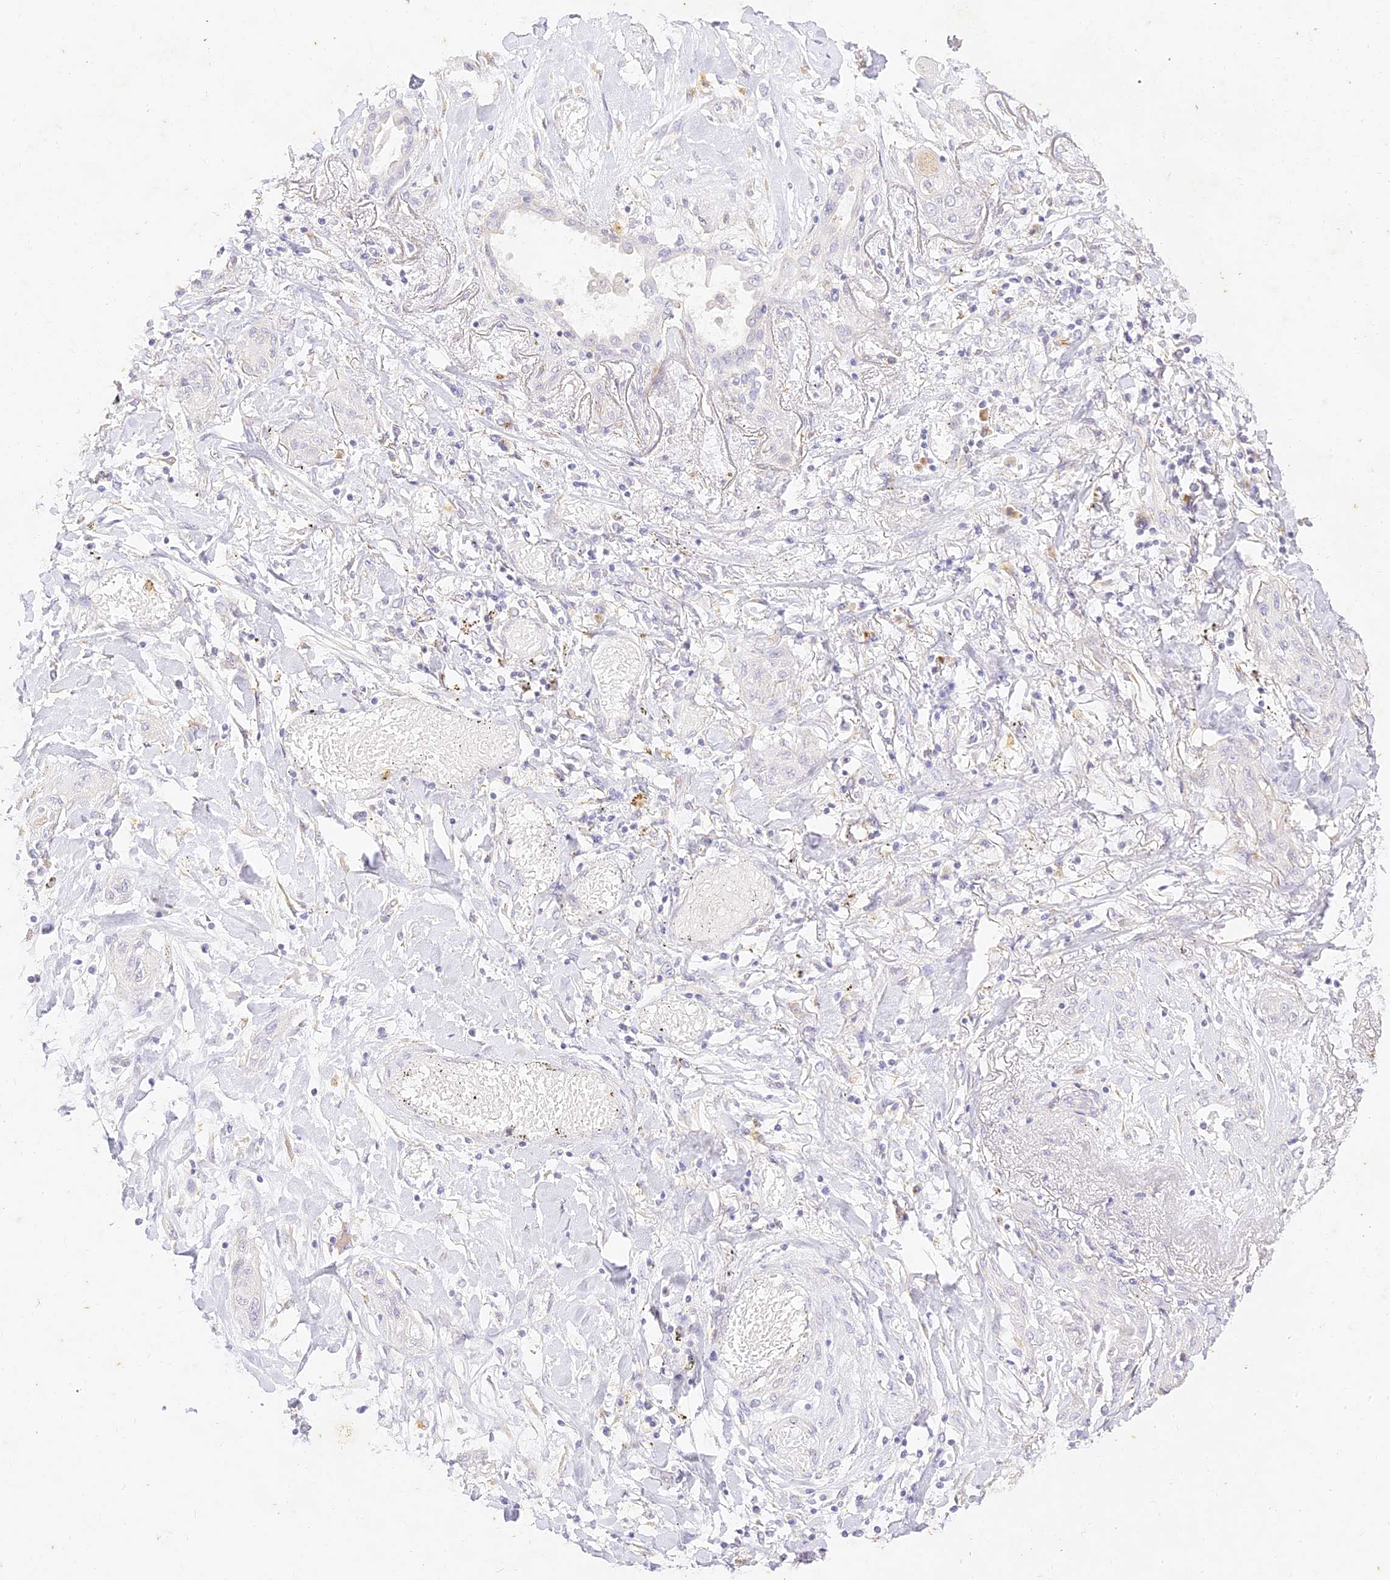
{"staining": {"intensity": "negative", "quantity": "none", "location": "none"}, "tissue": "lung cancer", "cell_type": "Tumor cells", "image_type": "cancer", "snomed": [{"axis": "morphology", "description": "Squamous cell carcinoma, NOS"}, {"axis": "topography", "description": "Lung"}], "caption": "The photomicrograph reveals no staining of tumor cells in lung squamous cell carcinoma.", "gene": "SEC13", "patient": {"sex": "female", "age": 47}}